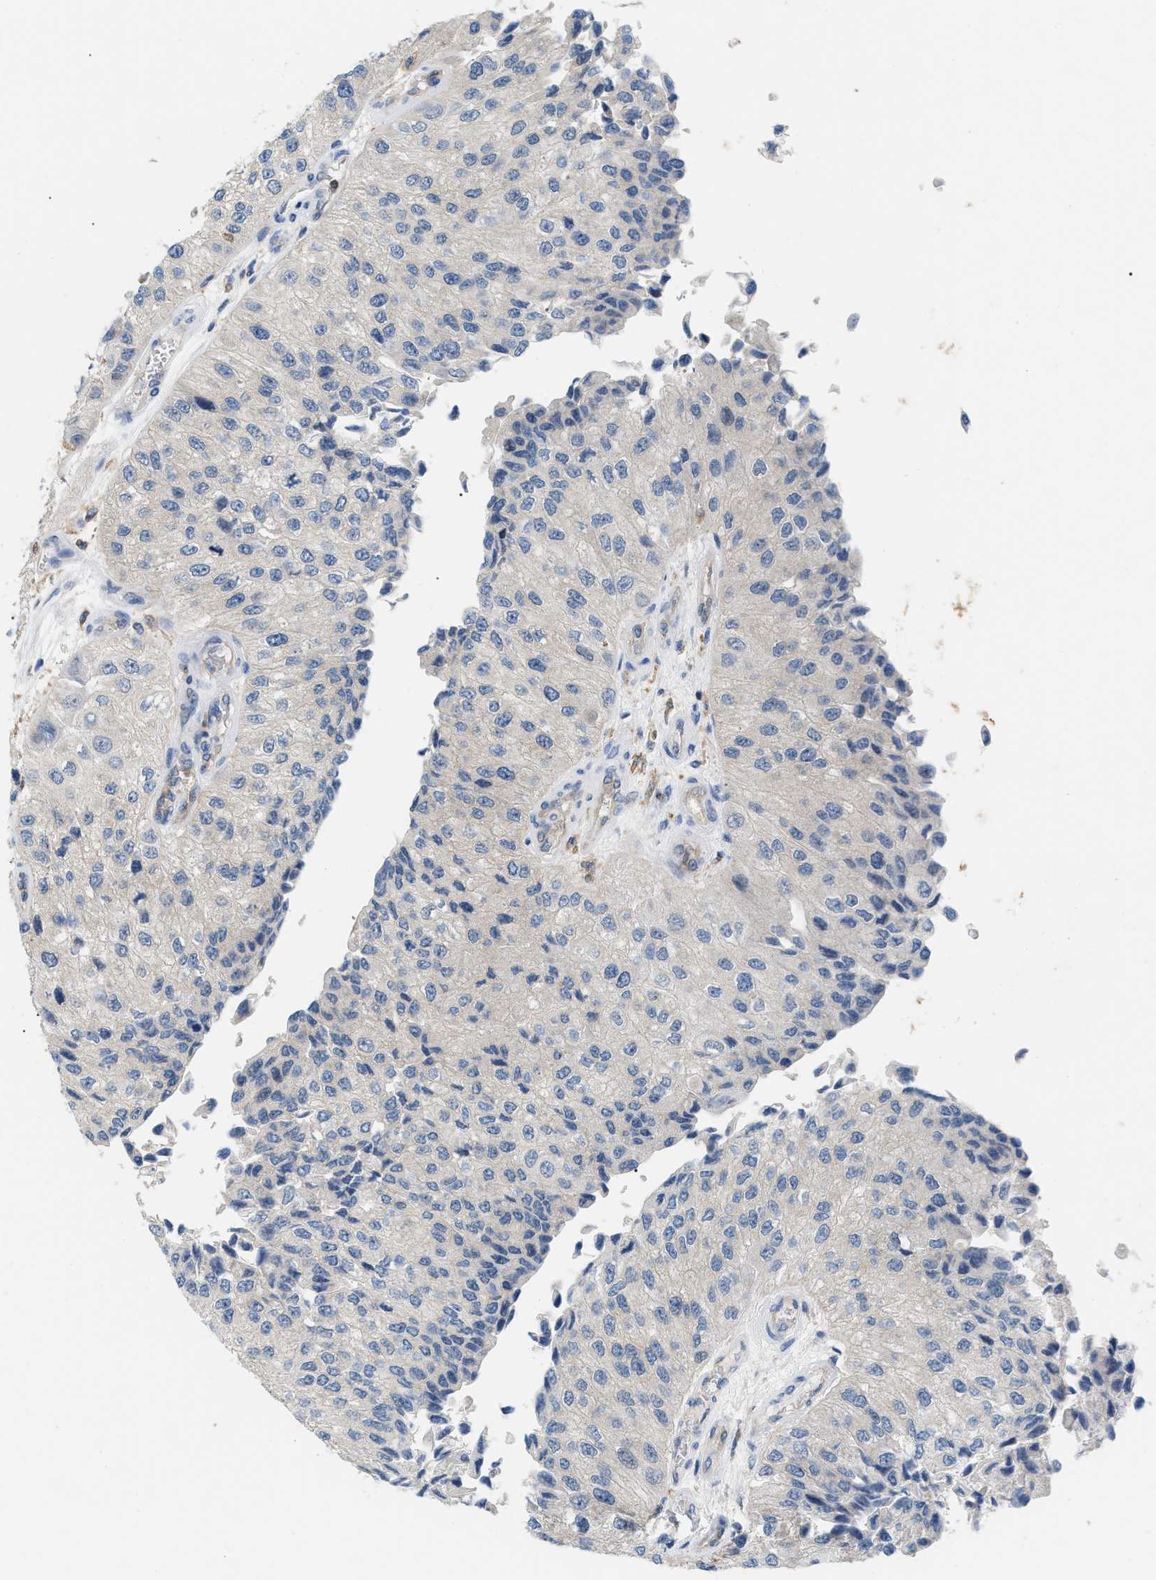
{"staining": {"intensity": "negative", "quantity": "none", "location": "none"}, "tissue": "urothelial cancer", "cell_type": "Tumor cells", "image_type": "cancer", "snomed": [{"axis": "morphology", "description": "Urothelial carcinoma, High grade"}, {"axis": "topography", "description": "Kidney"}, {"axis": "topography", "description": "Urinary bladder"}], "caption": "A high-resolution image shows IHC staining of high-grade urothelial carcinoma, which displays no significant staining in tumor cells. Brightfield microscopy of immunohistochemistry (IHC) stained with DAB (brown) and hematoxylin (blue), captured at high magnification.", "gene": "INPP5D", "patient": {"sex": "male", "age": 77}}